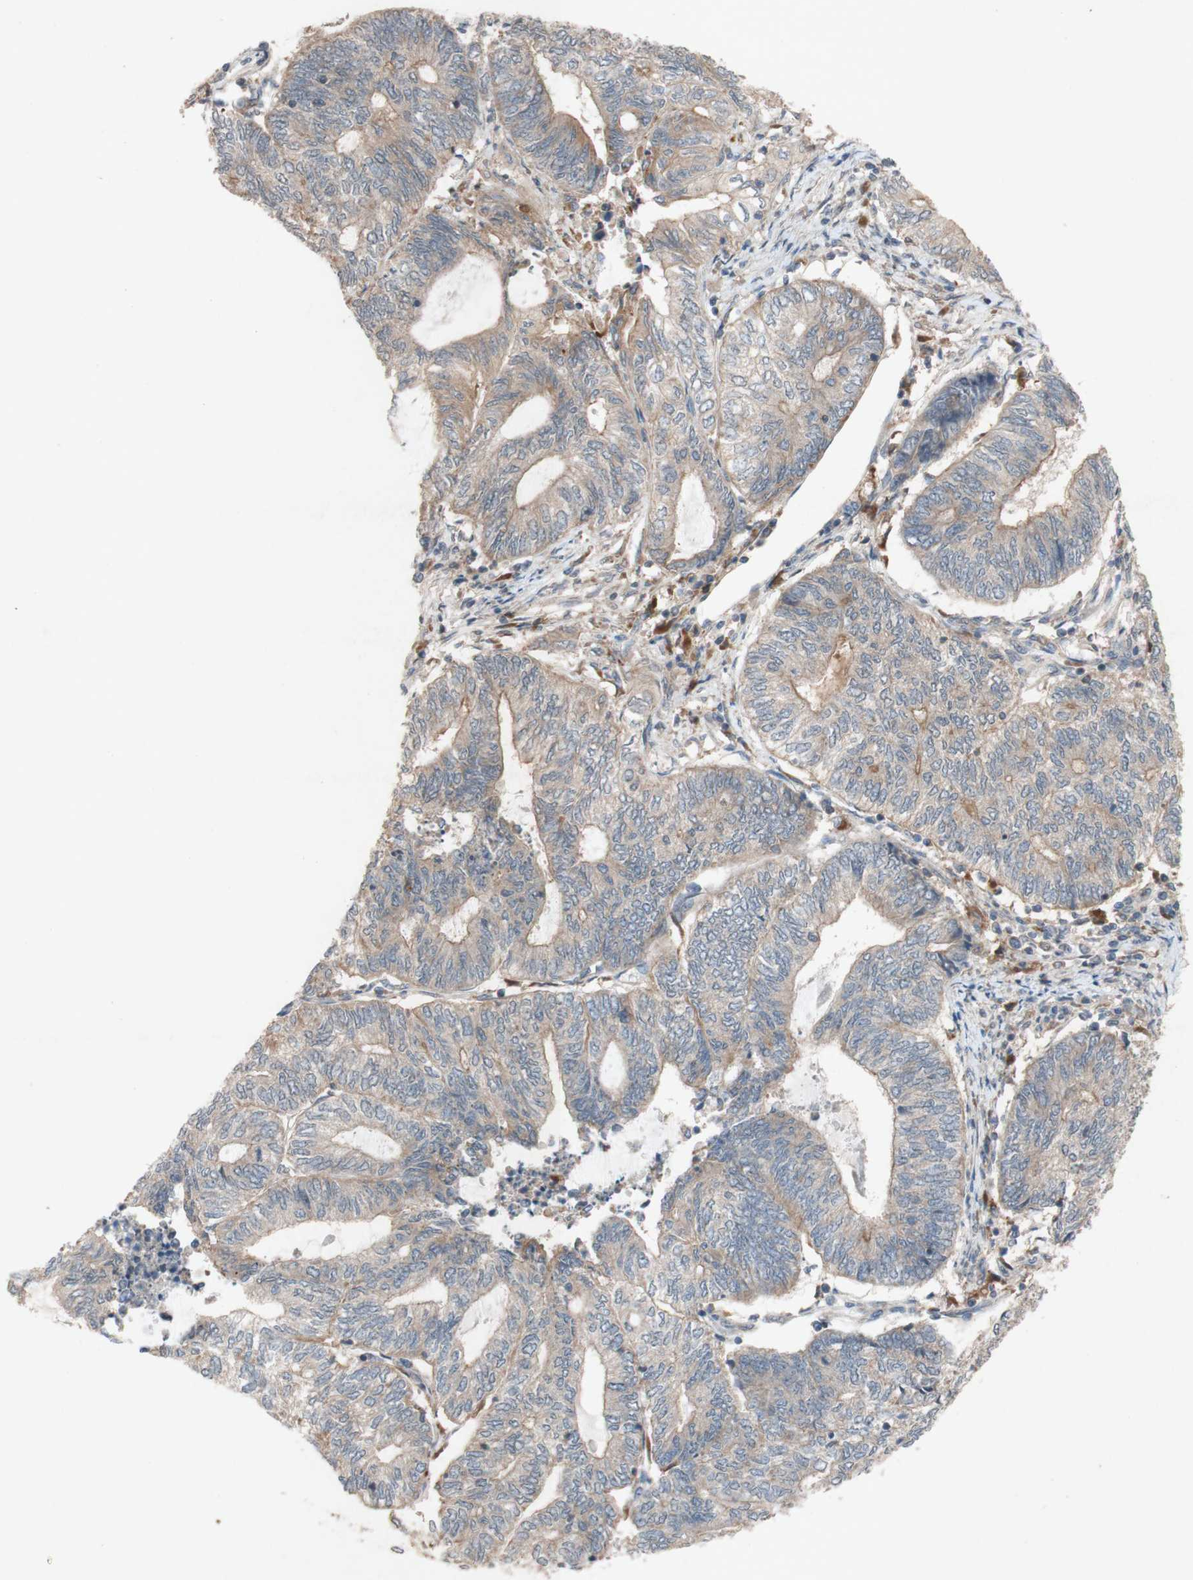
{"staining": {"intensity": "weak", "quantity": "25%-75%", "location": "cytoplasmic/membranous"}, "tissue": "endometrial cancer", "cell_type": "Tumor cells", "image_type": "cancer", "snomed": [{"axis": "morphology", "description": "Adenocarcinoma, NOS"}, {"axis": "topography", "description": "Uterus"}, {"axis": "topography", "description": "Endometrium"}], "caption": "A micrograph of human adenocarcinoma (endometrial) stained for a protein displays weak cytoplasmic/membranous brown staining in tumor cells.", "gene": "ATP6V1F", "patient": {"sex": "female", "age": 70}}